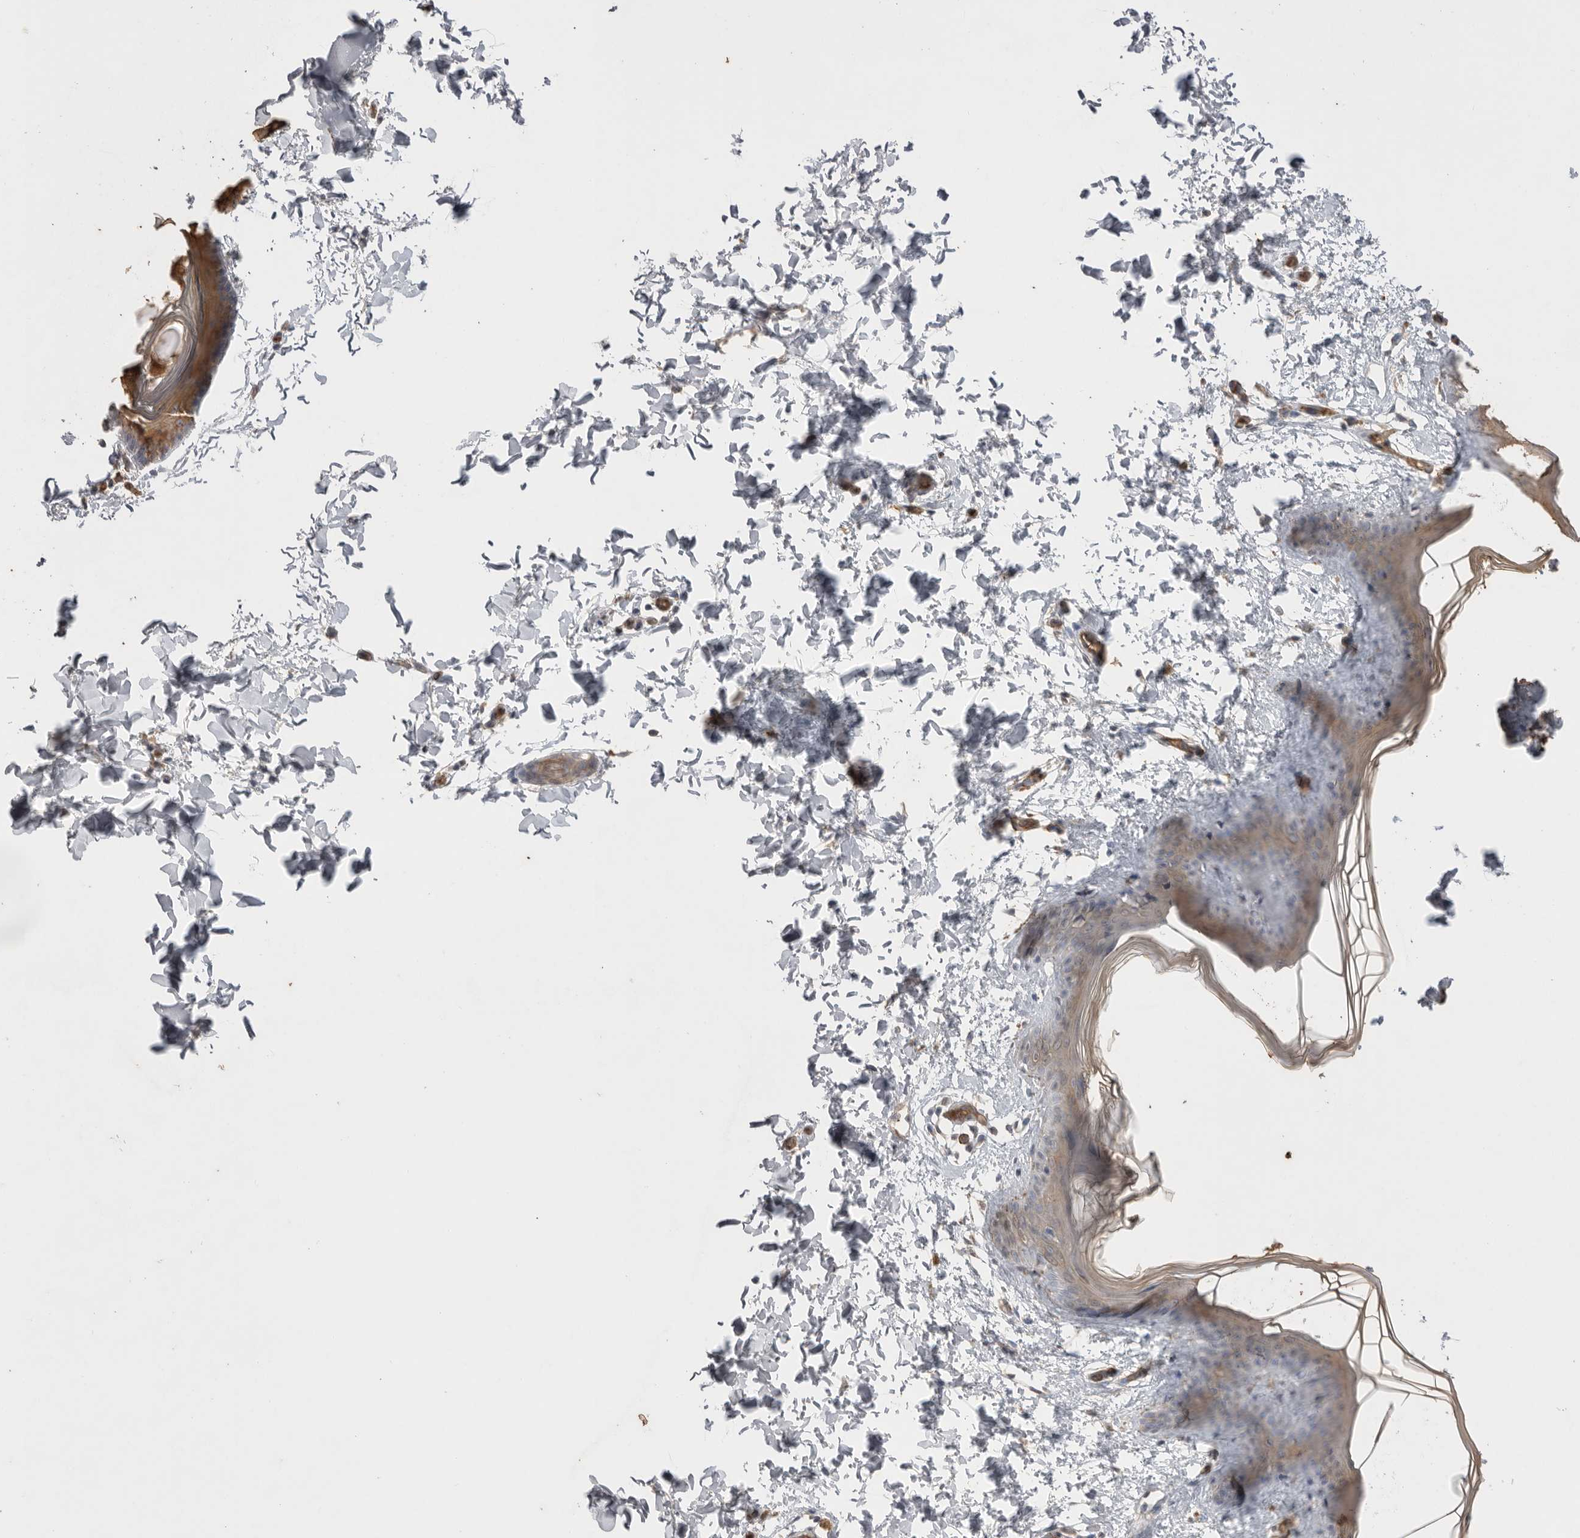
{"staining": {"intensity": "negative", "quantity": "none", "location": "none"}, "tissue": "skin", "cell_type": "Fibroblasts", "image_type": "normal", "snomed": [{"axis": "morphology", "description": "Normal tissue, NOS"}, {"axis": "topography", "description": "Skin"}], "caption": "IHC photomicrograph of normal skin stained for a protein (brown), which reveals no expression in fibroblasts. (DAB immunohistochemistry (IHC) with hematoxylin counter stain).", "gene": "IL27", "patient": {"sex": "female", "age": 17}}